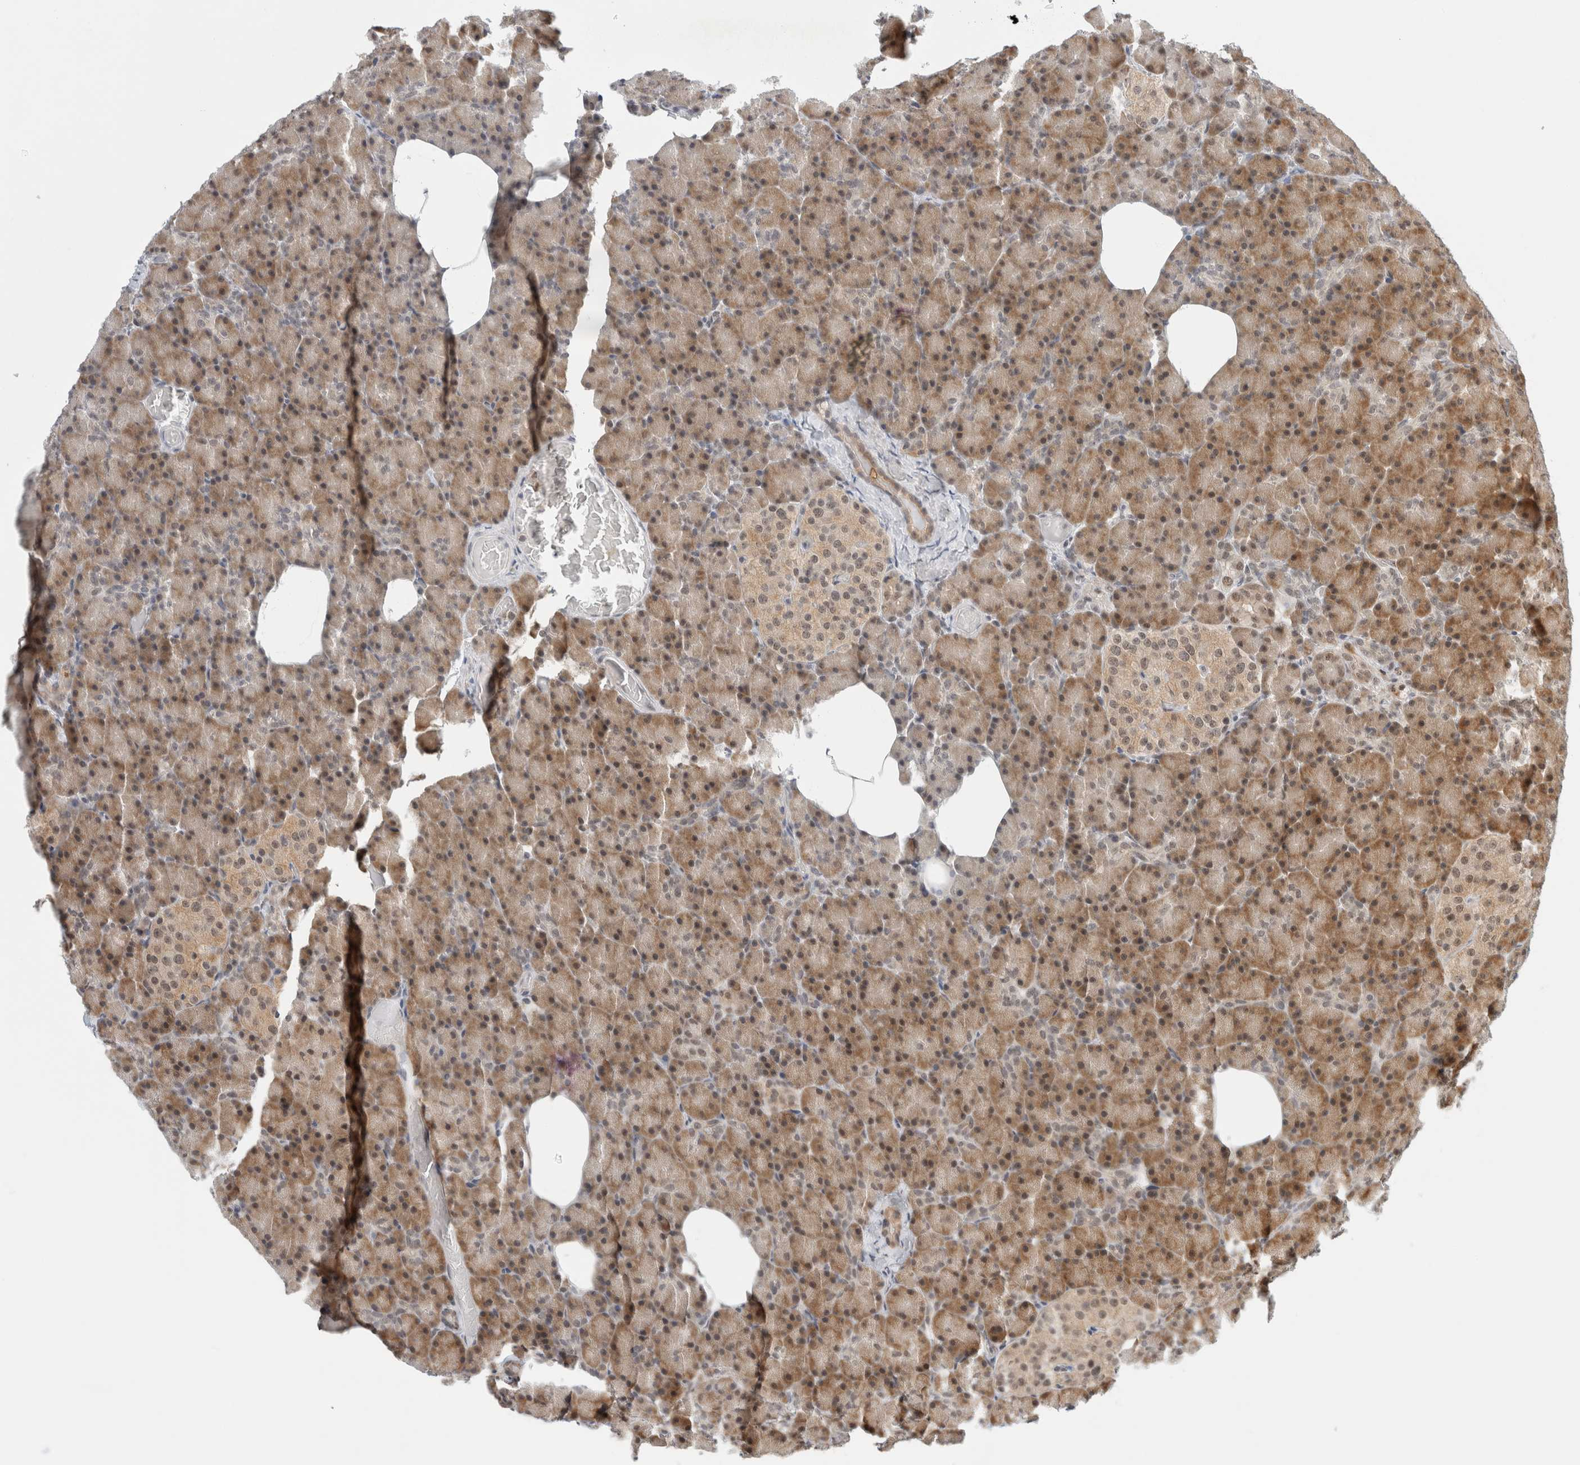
{"staining": {"intensity": "moderate", "quantity": ">75%", "location": "cytoplasmic/membranous,nuclear"}, "tissue": "pancreas", "cell_type": "Exocrine glandular cells", "image_type": "normal", "snomed": [{"axis": "morphology", "description": "Normal tissue, NOS"}, {"axis": "topography", "description": "Pancreas"}], "caption": "Immunohistochemistry image of normal pancreas: human pancreas stained using immunohistochemistry (IHC) demonstrates medium levels of moderate protein expression localized specifically in the cytoplasmic/membranous,nuclear of exocrine glandular cells, appearing as a cytoplasmic/membranous,nuclear brown color.", "gene": "NCAPG2", "patient": {"sex": "female", "age": 43}}